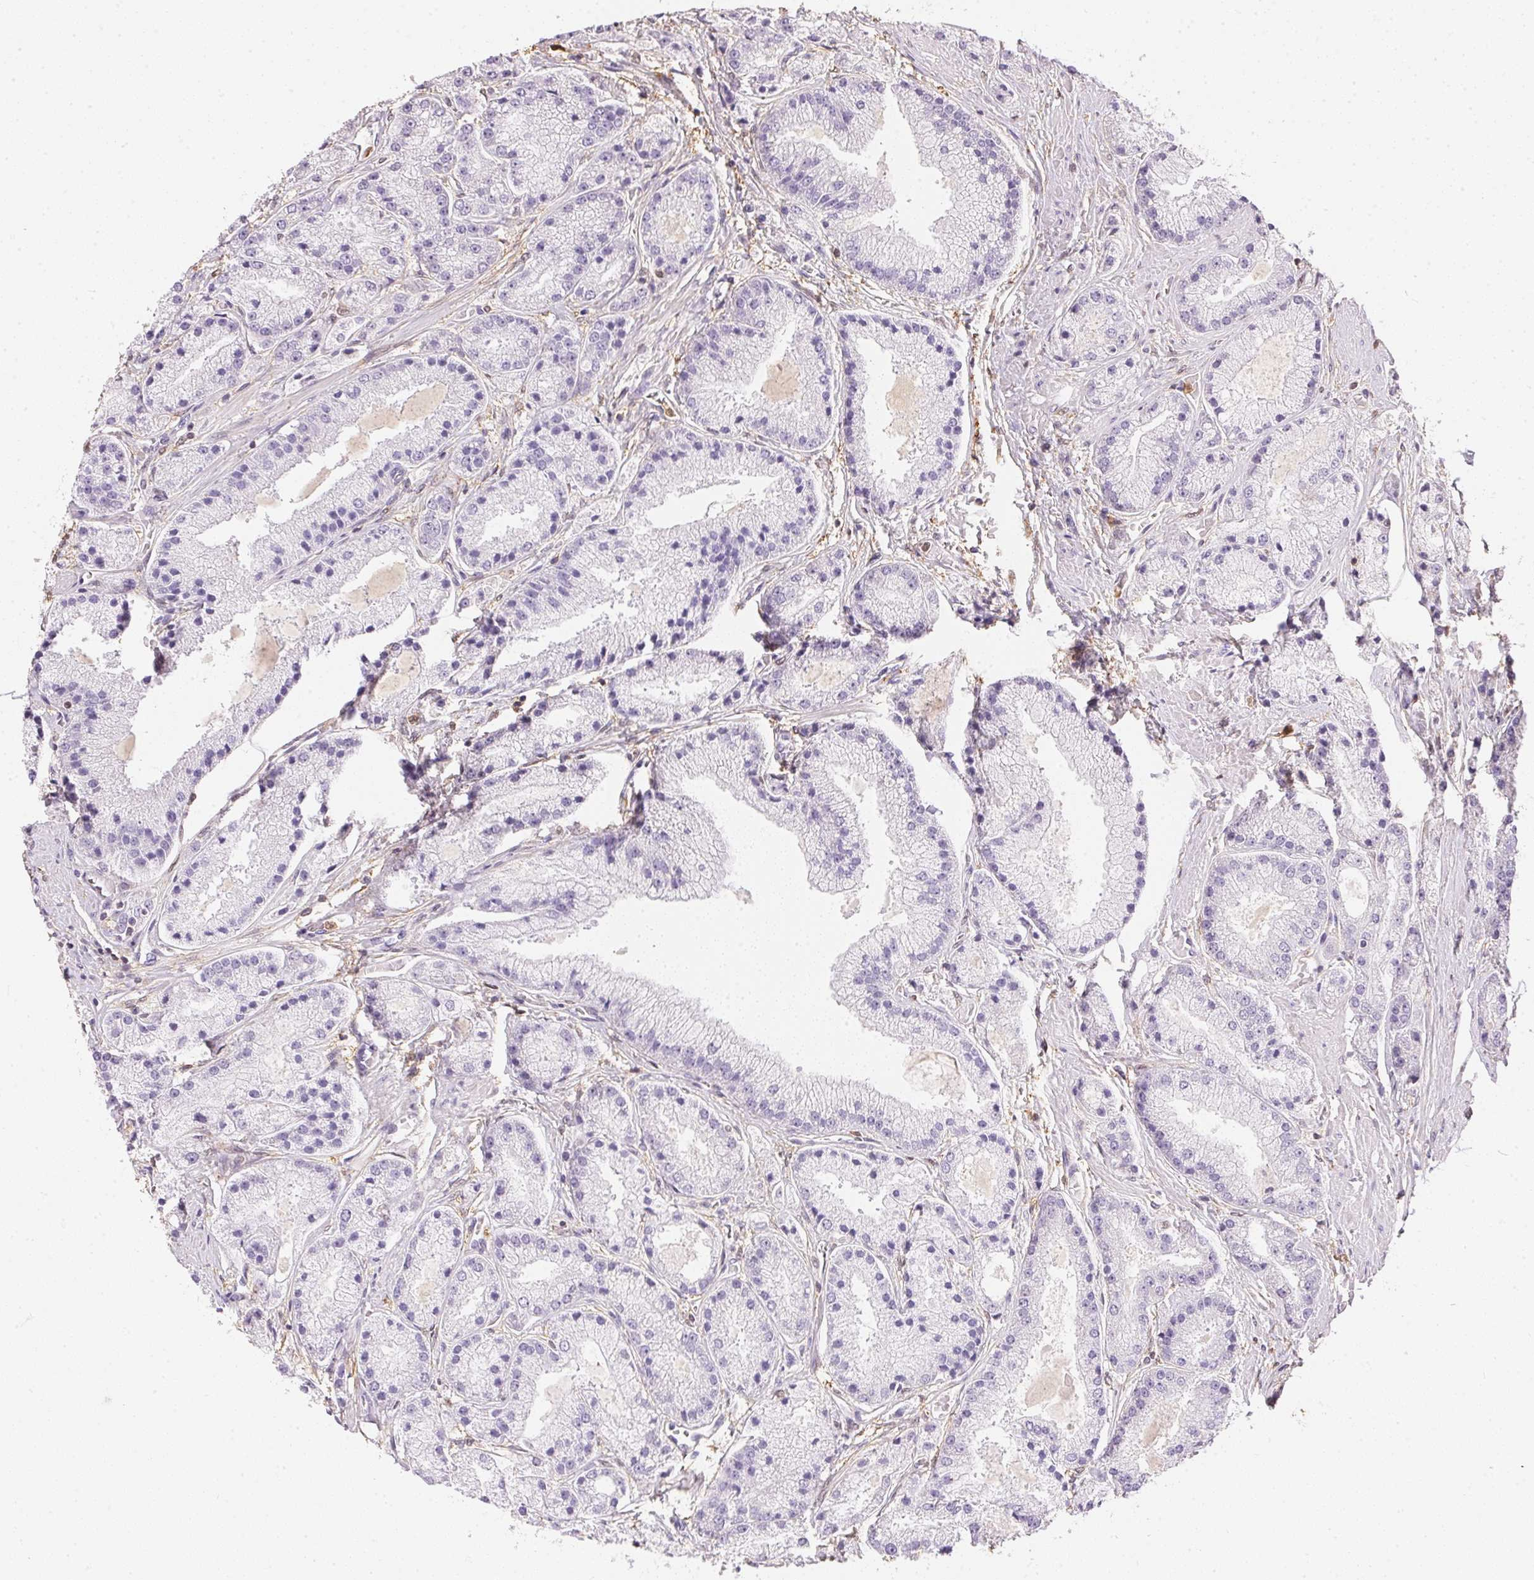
{"staining": {"intensity": "negative", "quantity": "none", "location": "none"}, "tissue": "prostate cancer", "cell_type": "Tumor cells", "image_type": "cancer", "snomed": [{"axis": "morphology", "description": "Adenocarcinoma, High grade"}, {"axis": "topography", "description": "Prostate"}], "caption": "DAB immunohistochemical staining of human prostate cancer displays no significant staining in tumor cells.", "gene": "S100A3", "patient": {"sex": "male", "age": 67}}